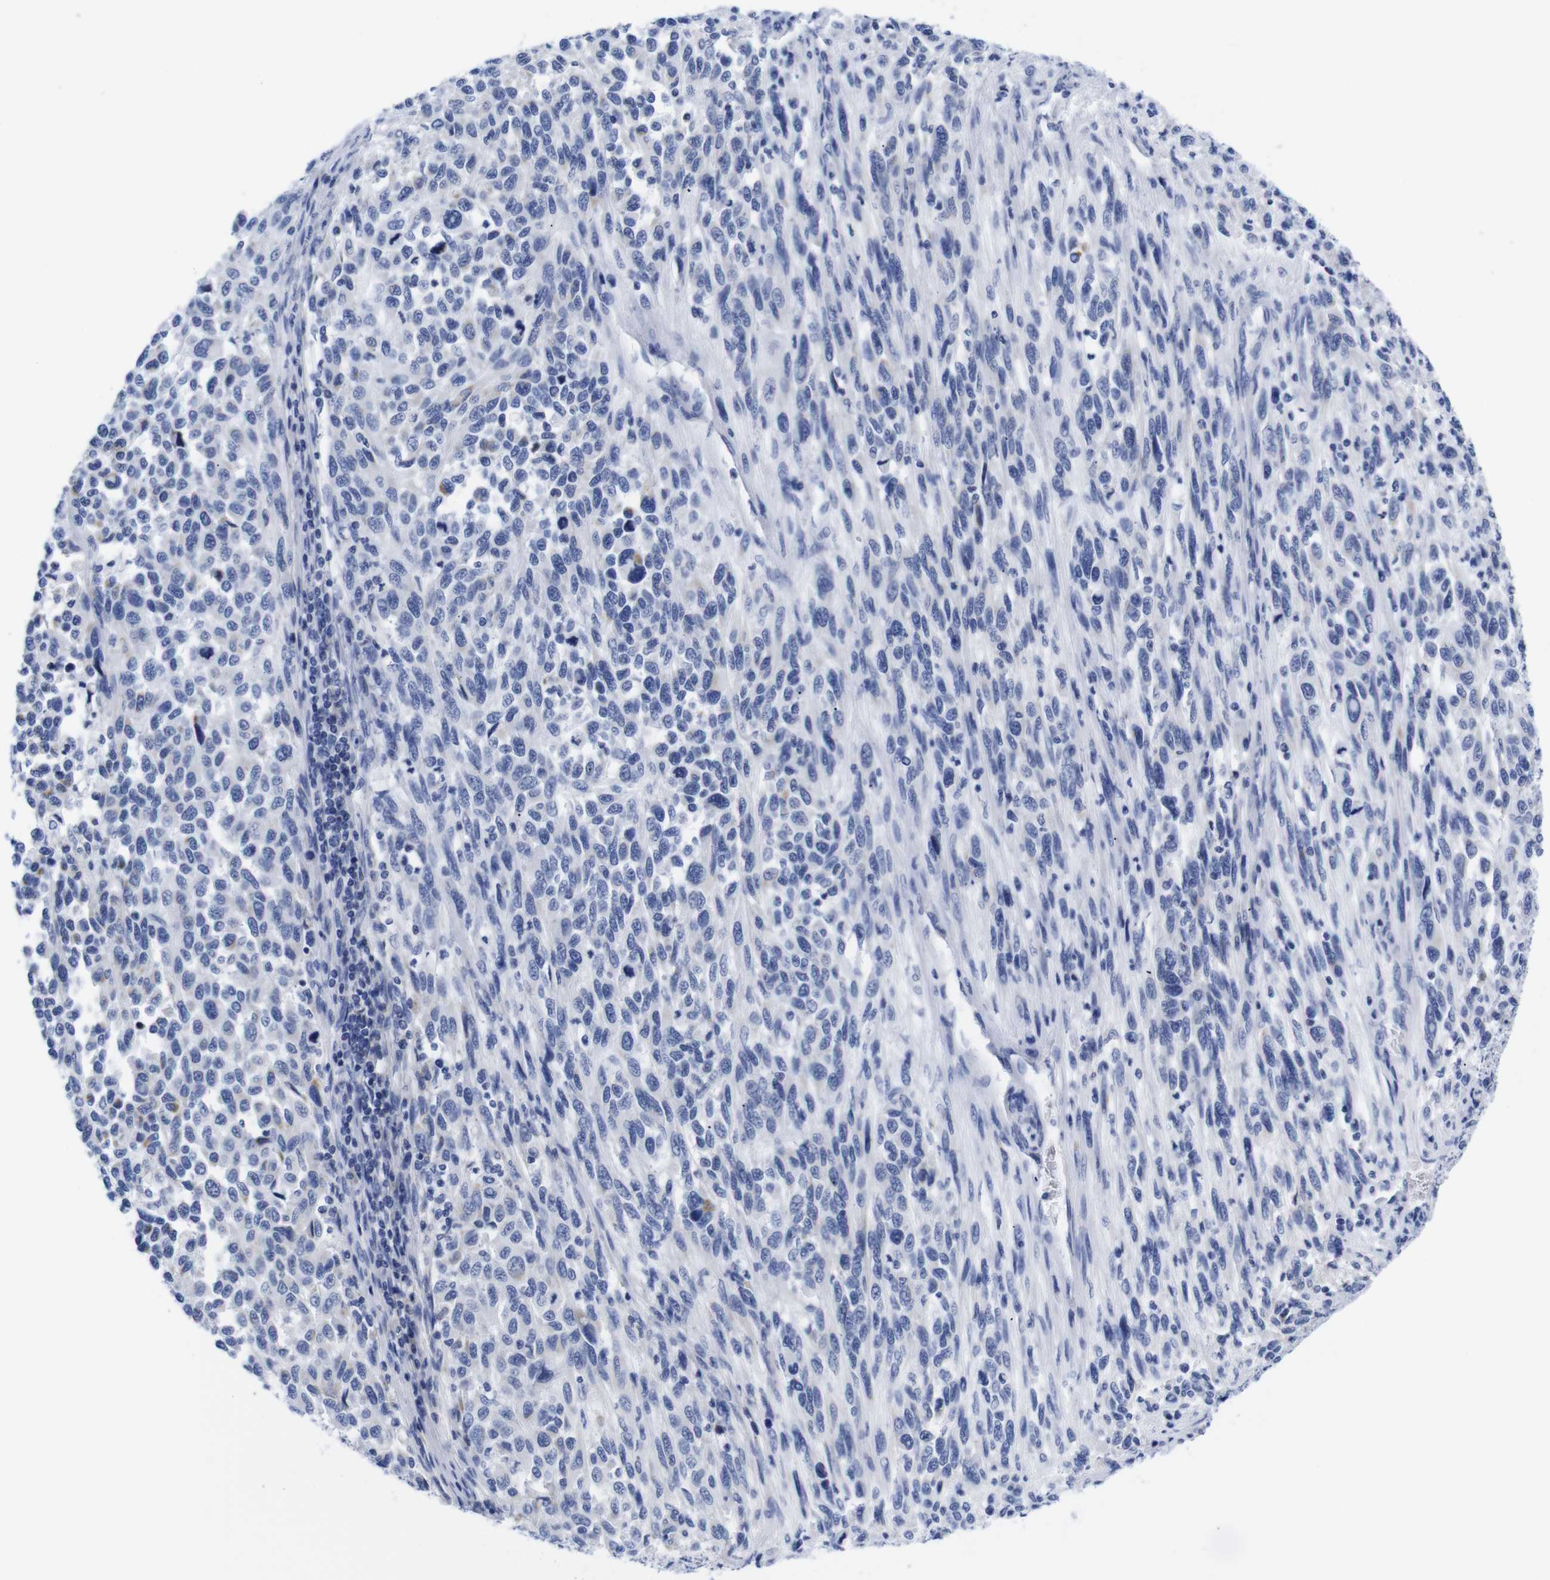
{"staining": {"intensity": "weak", "quantity": "<25%", "location": "cytoplasmic/membranous"}, "tissue": "melanoma", "cell_type": "Tumor cells", "image_type": "cancer", "snomed": [{"axis": "morphology", "description": "Malignant melanoma, Metastatic site"}, {"axis": "topography", "description": "Lymph node"}], "caption": "Tumor cells are negative for brown protein staining in melanoma.", "gene": "LRRC55", "patient": {"sex": "male", "age": 61}}